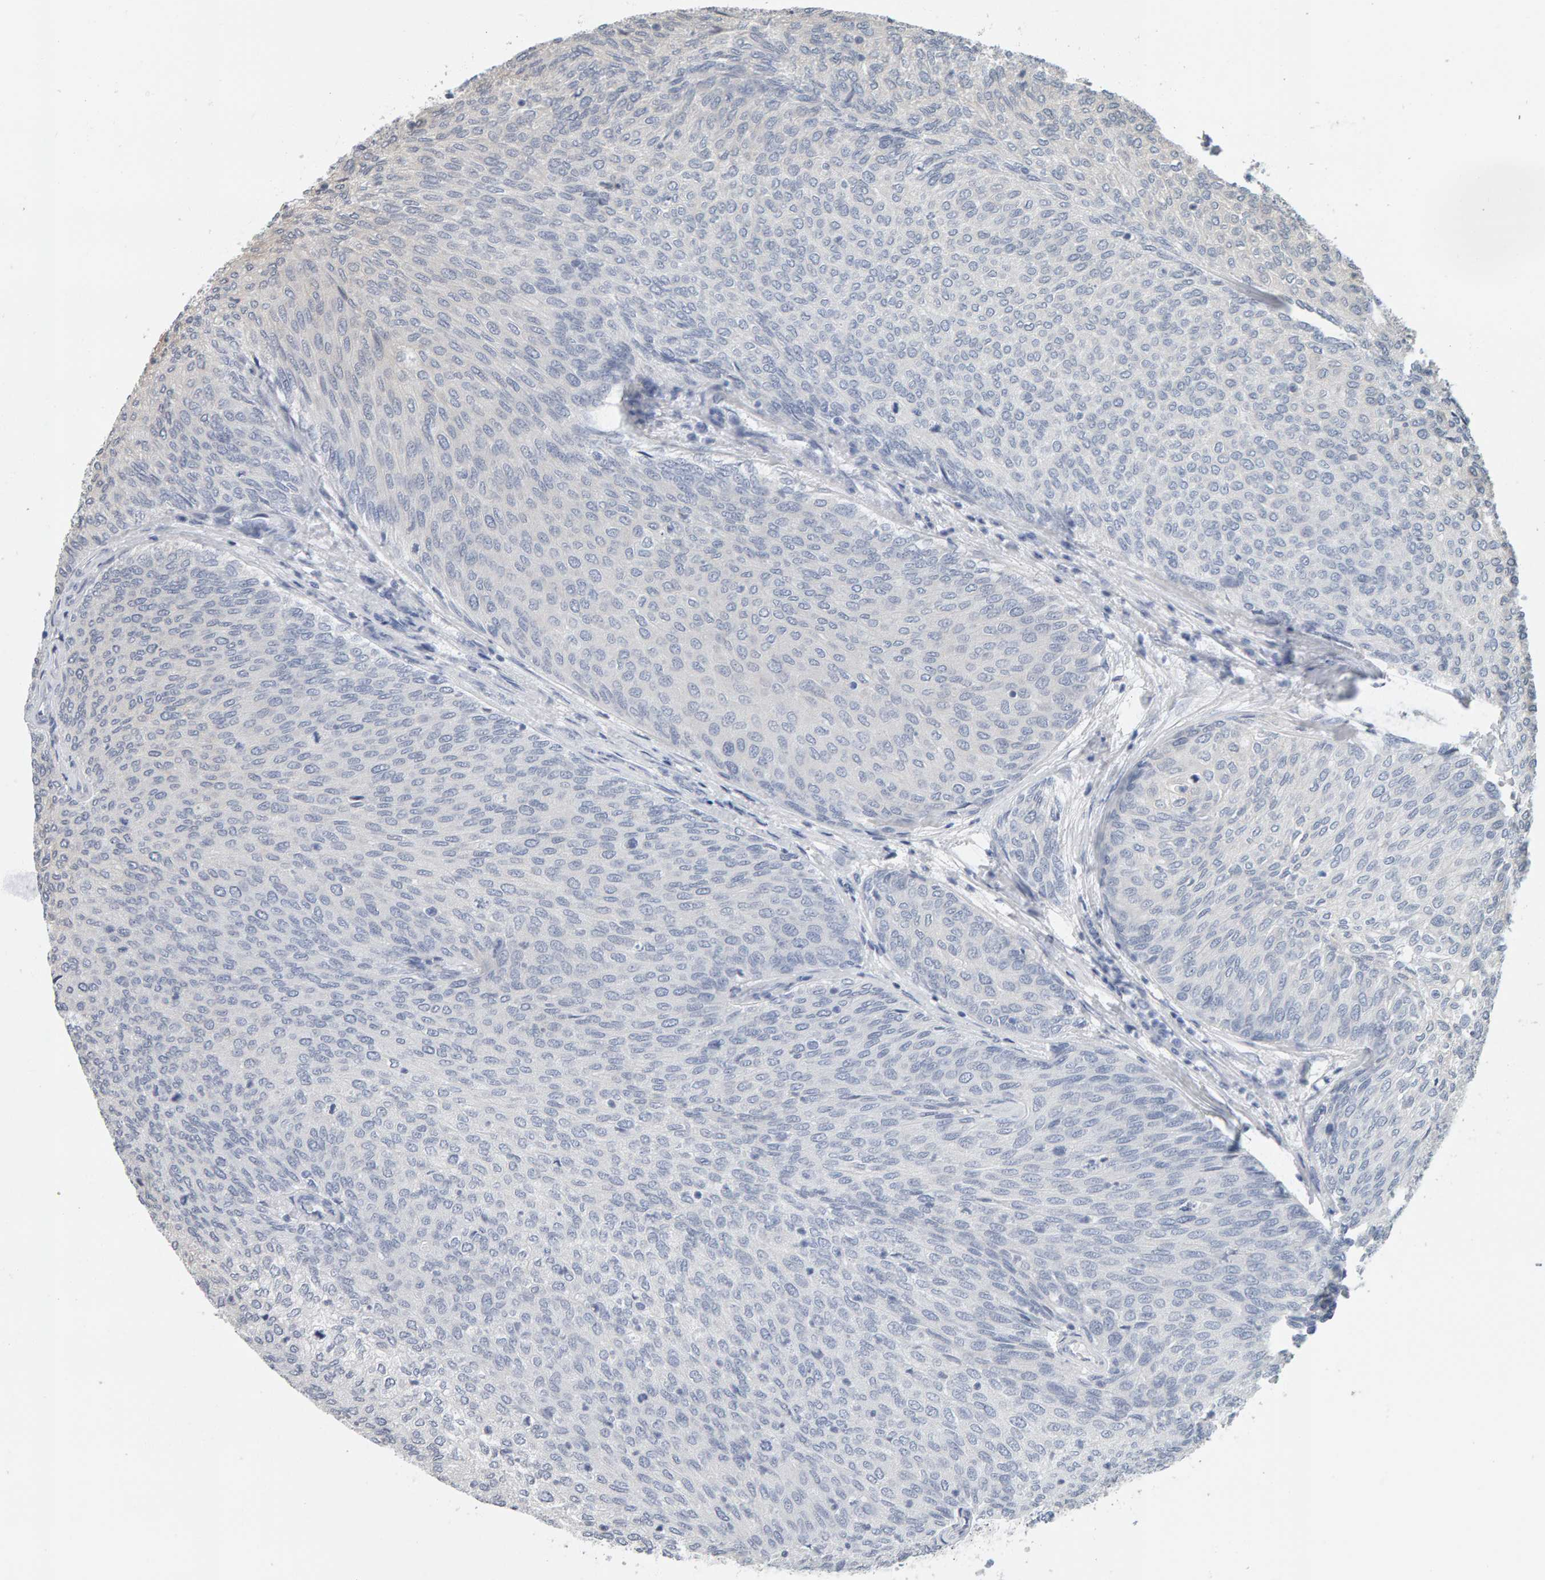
{"staining": {"intensity": "negative", "quantity": "none", "location": "none"}, "tissue": "urothelial cancer", "cell_type": "Tumor cells", "image_type": "cancer", "snomed": [{"axis": "morphology", "description": "Urothelial carcinoma, Low grade"}, {"axis": "topography", "description": "Urinary bladder"}], "caption": "High magnification brightfield microscopy of low-grade urothelial carcinoma stained with DAB (3,3'-diaminobenzidine) (brown) and counterstained with hematoxylin (blue): tumor cells show no significant positivity.", "gene": "ADHFE1", "patient": {"sex": "female", "age": 79}}